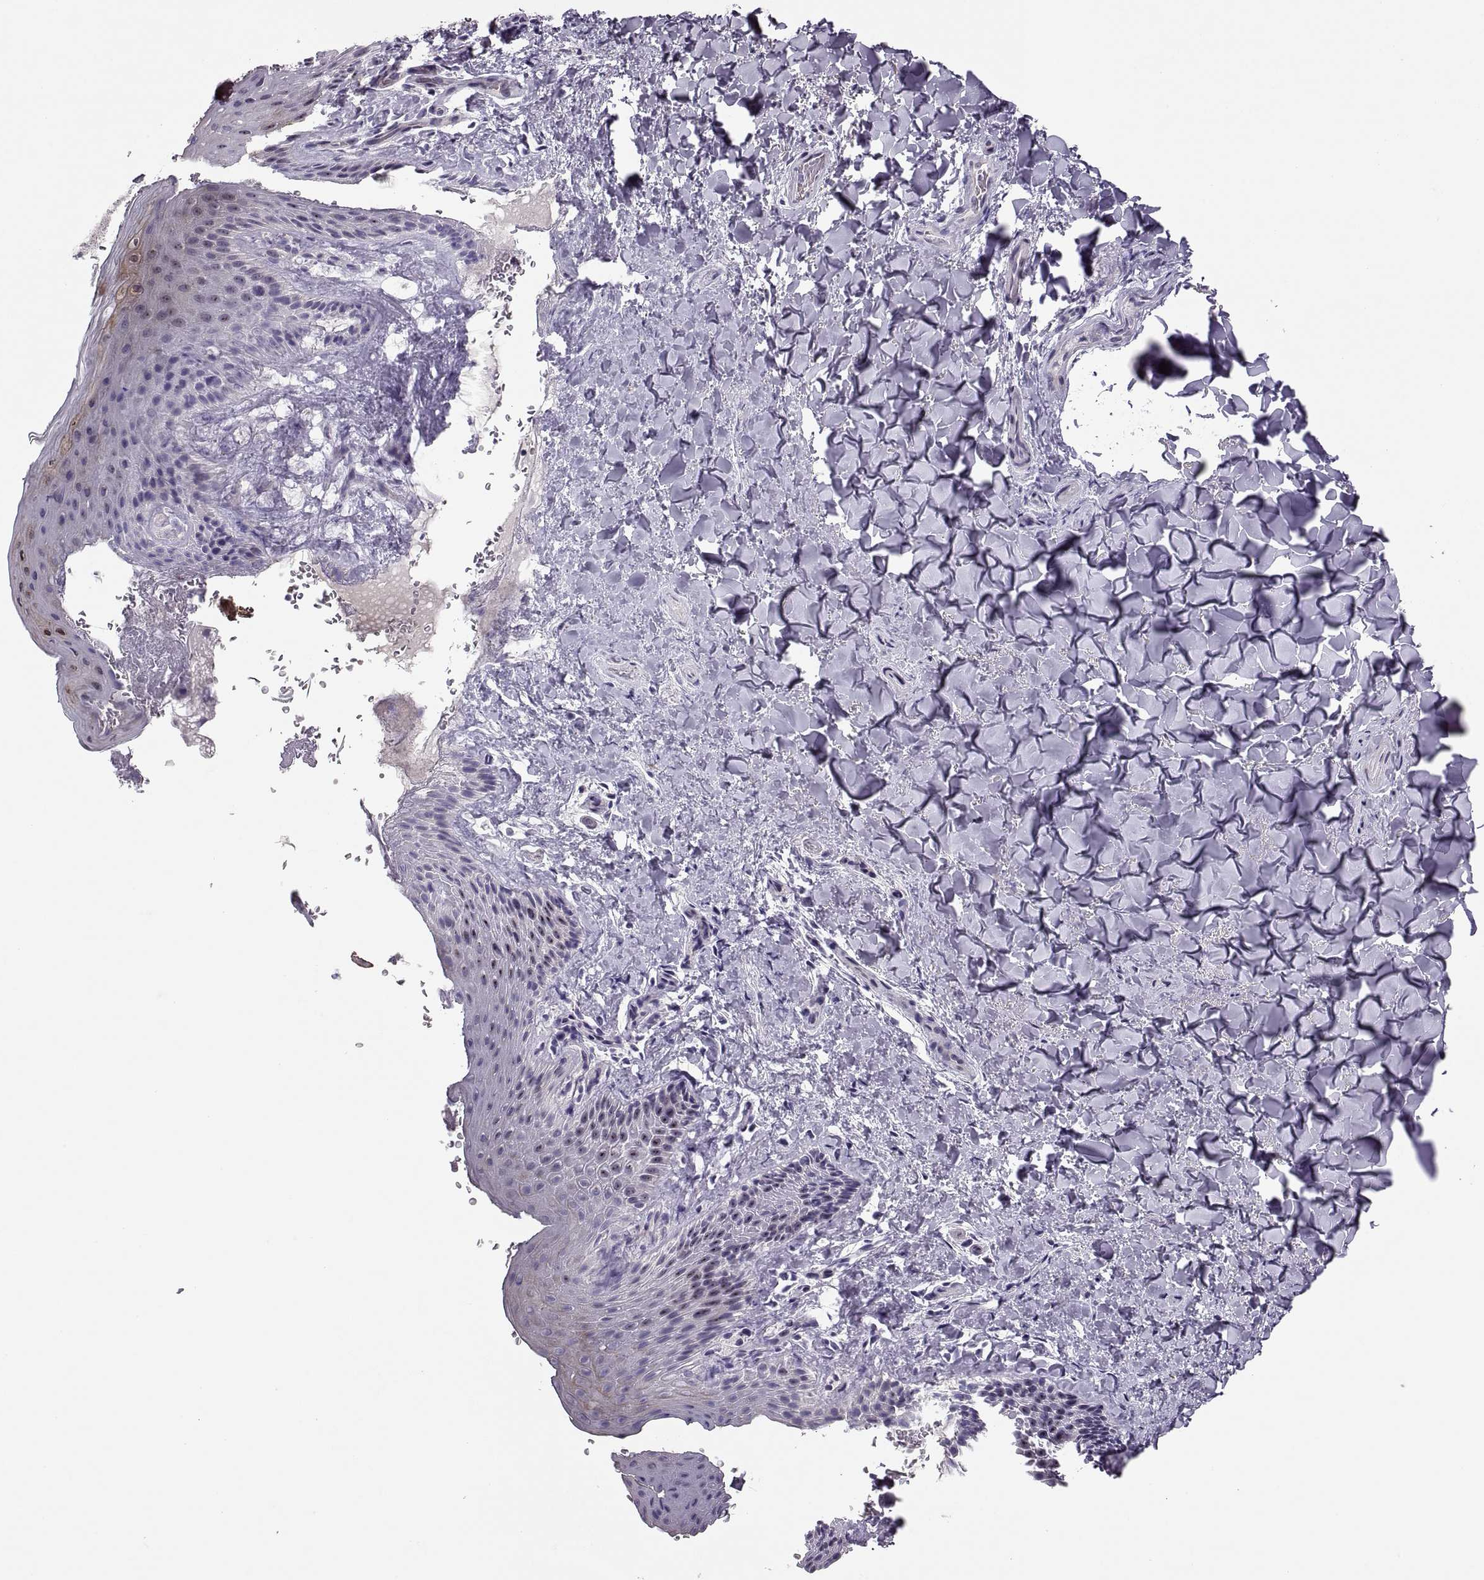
{"staining": {"intensity": "weak", "quantity": "25%-75%", "location": "cytoplasmic/membranous,nuclear"}, "tissue": "skin", "cell_type": "Epidermal cells", "image_type": "normal", "snomed": [{"axis": "morphology", "description": "Normal tissue, NOS"}, {"axis": "topography", "description": "Anal"}], "caption": "Human skin stained for a protein (brown) shows weak cytoplasmic/membranous,nuclear positive positivity in about 25%-75% of epidermal cells.", "gene": "VSX2", "patient": {"sex": "male", "age": 36}}